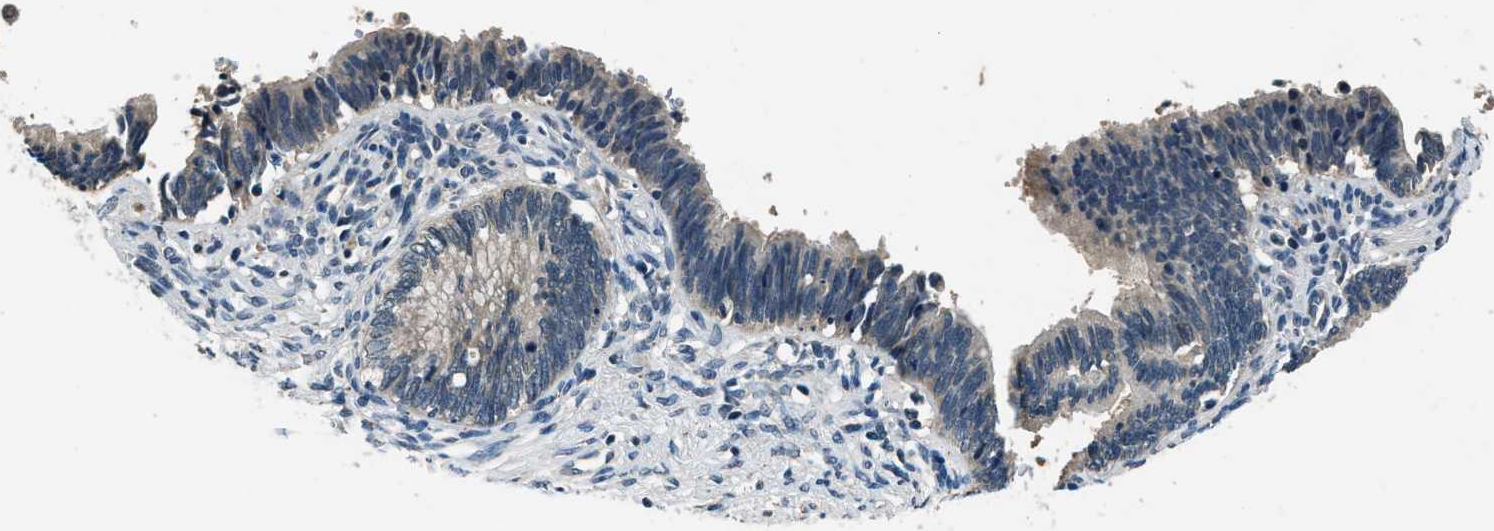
{"staining": {"intensity": "negative", "quantity": "none", "location": "none"}, "tissue": "cervical cancer", "cell_type": "Tumor cells", "image_type": "cancer", "snomed": [{"axis": "morphology", "description": "Adenocarcinoma, NOS"}, {"axis": "topography", "description": "Cervix"}], "caption": "The photomicrograph reveals no significant staining in tumor cells of cervical adenocarcinoma.", "gene": "NME8", "patient": {"sex": "female", "age": 44}}